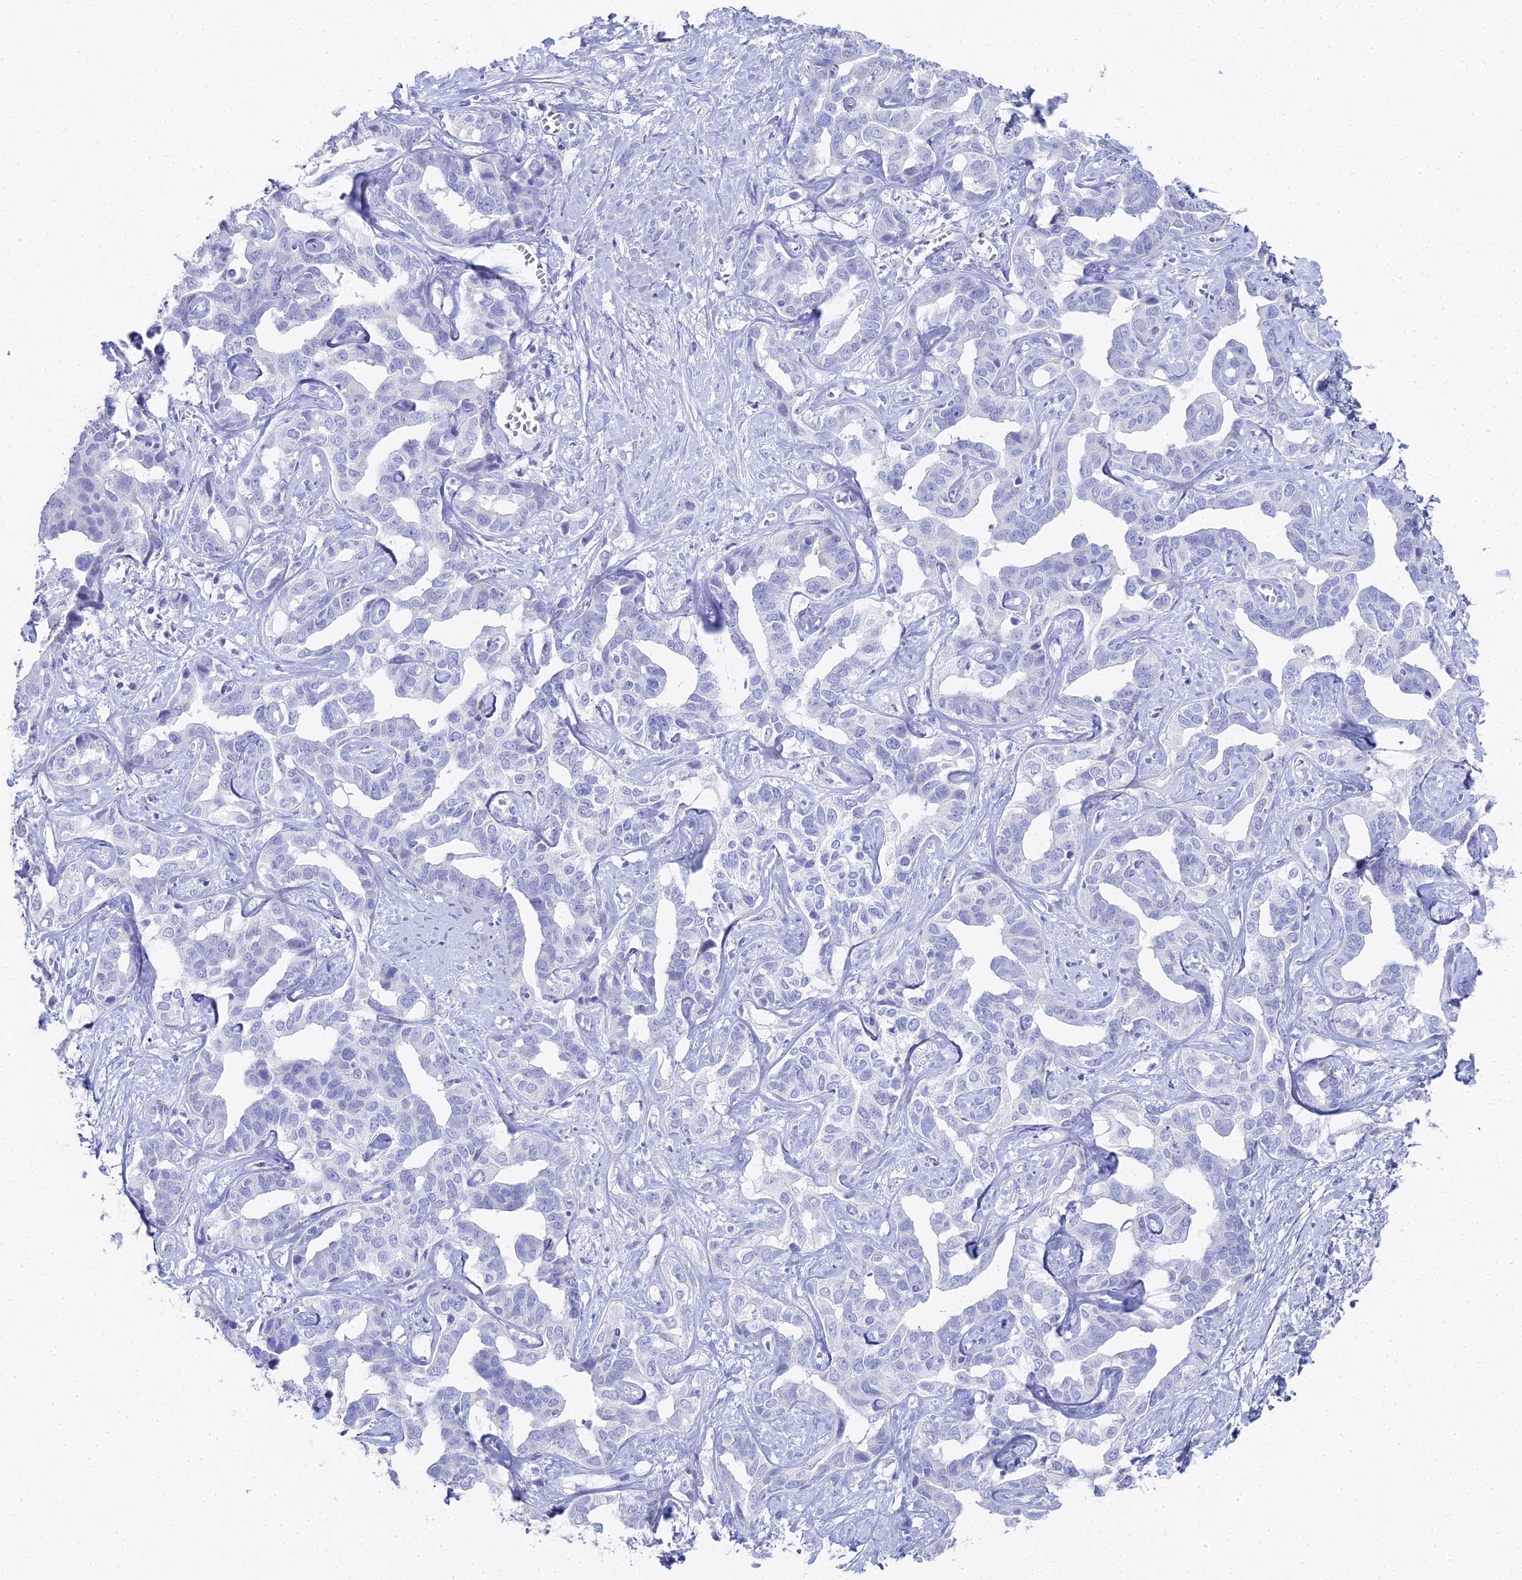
{"staining": {"intensity": "negative", "quantity": "none", "location": "none"}, "tissue": "liver cancer", "cell_type": "Tumor cells", "image_type": "cancer", "snomed": [{"axis": "morphology", "description": "Cholangiocarcinoma"}, {"axis": "topography", "description": "Liver"}], "caption": "An image of liver cancer (cholangiocarcinoma) stained for a protein shows no brown staining in tumor cells. (Immunohistochemistry (ihc), brightfield microscopy, high magnification).", "gene": "ALPP", "patient": {"sex": "male", "age": 59}}